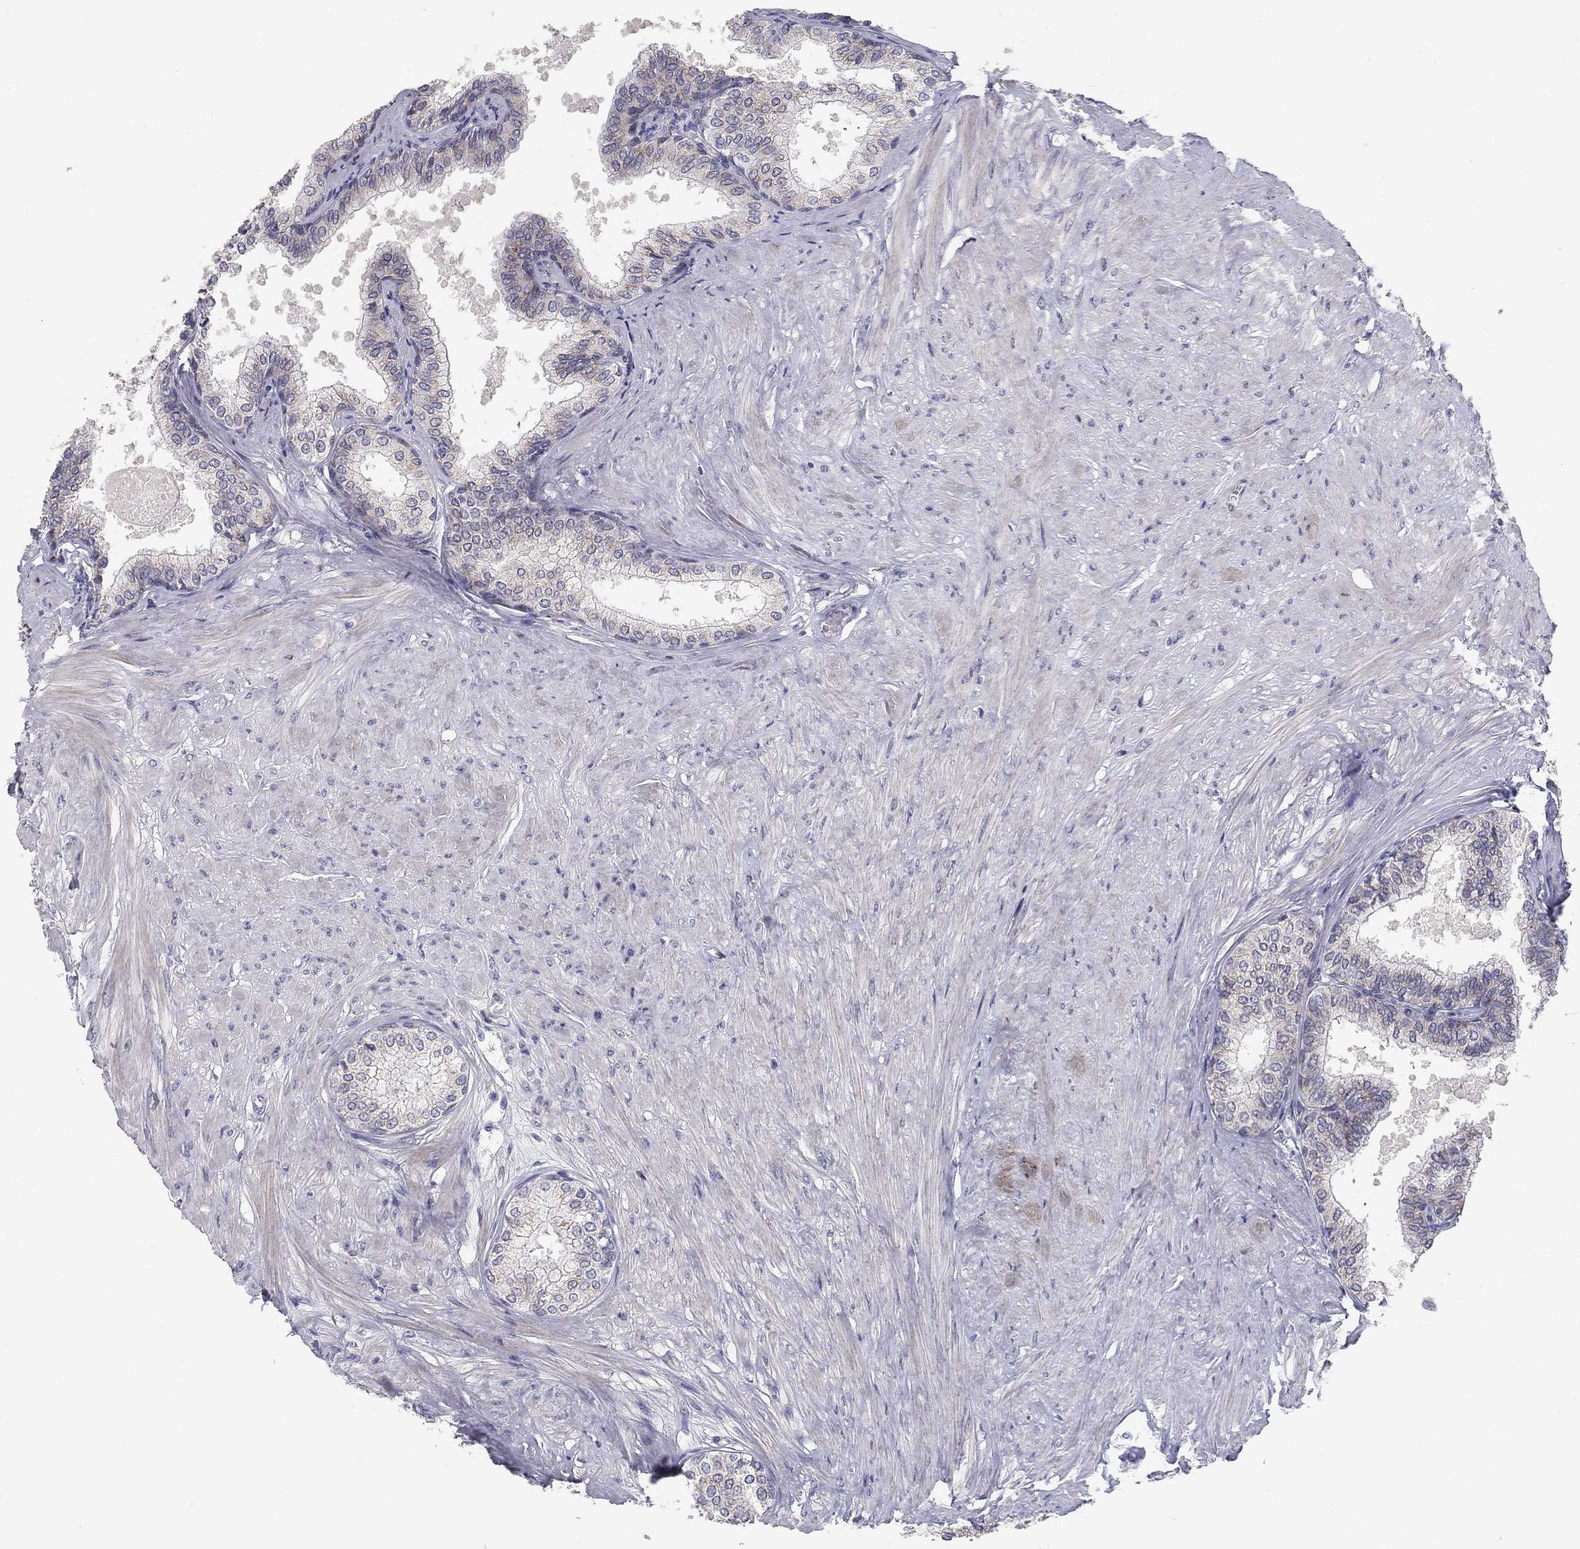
{"staining": {"intensity": "negative", "quantity": "none", "location": "none"}, "tissue": "prostate", "cell_type": "Glandular cells", "image_type": "normal", "snomed": [{"axis": "morphology", "description": "Normal tissue, NOS"}, {"axis": "topography", "description": "Prostate"}], "caption": "Immunohistochemistry (IHC) image of normal prostate: human prostate stained with DAB exhibits no significant protein staining in glandular cells.", "gene": "SEPTIN3", "patient": {"sex": "male", "age": 63}}